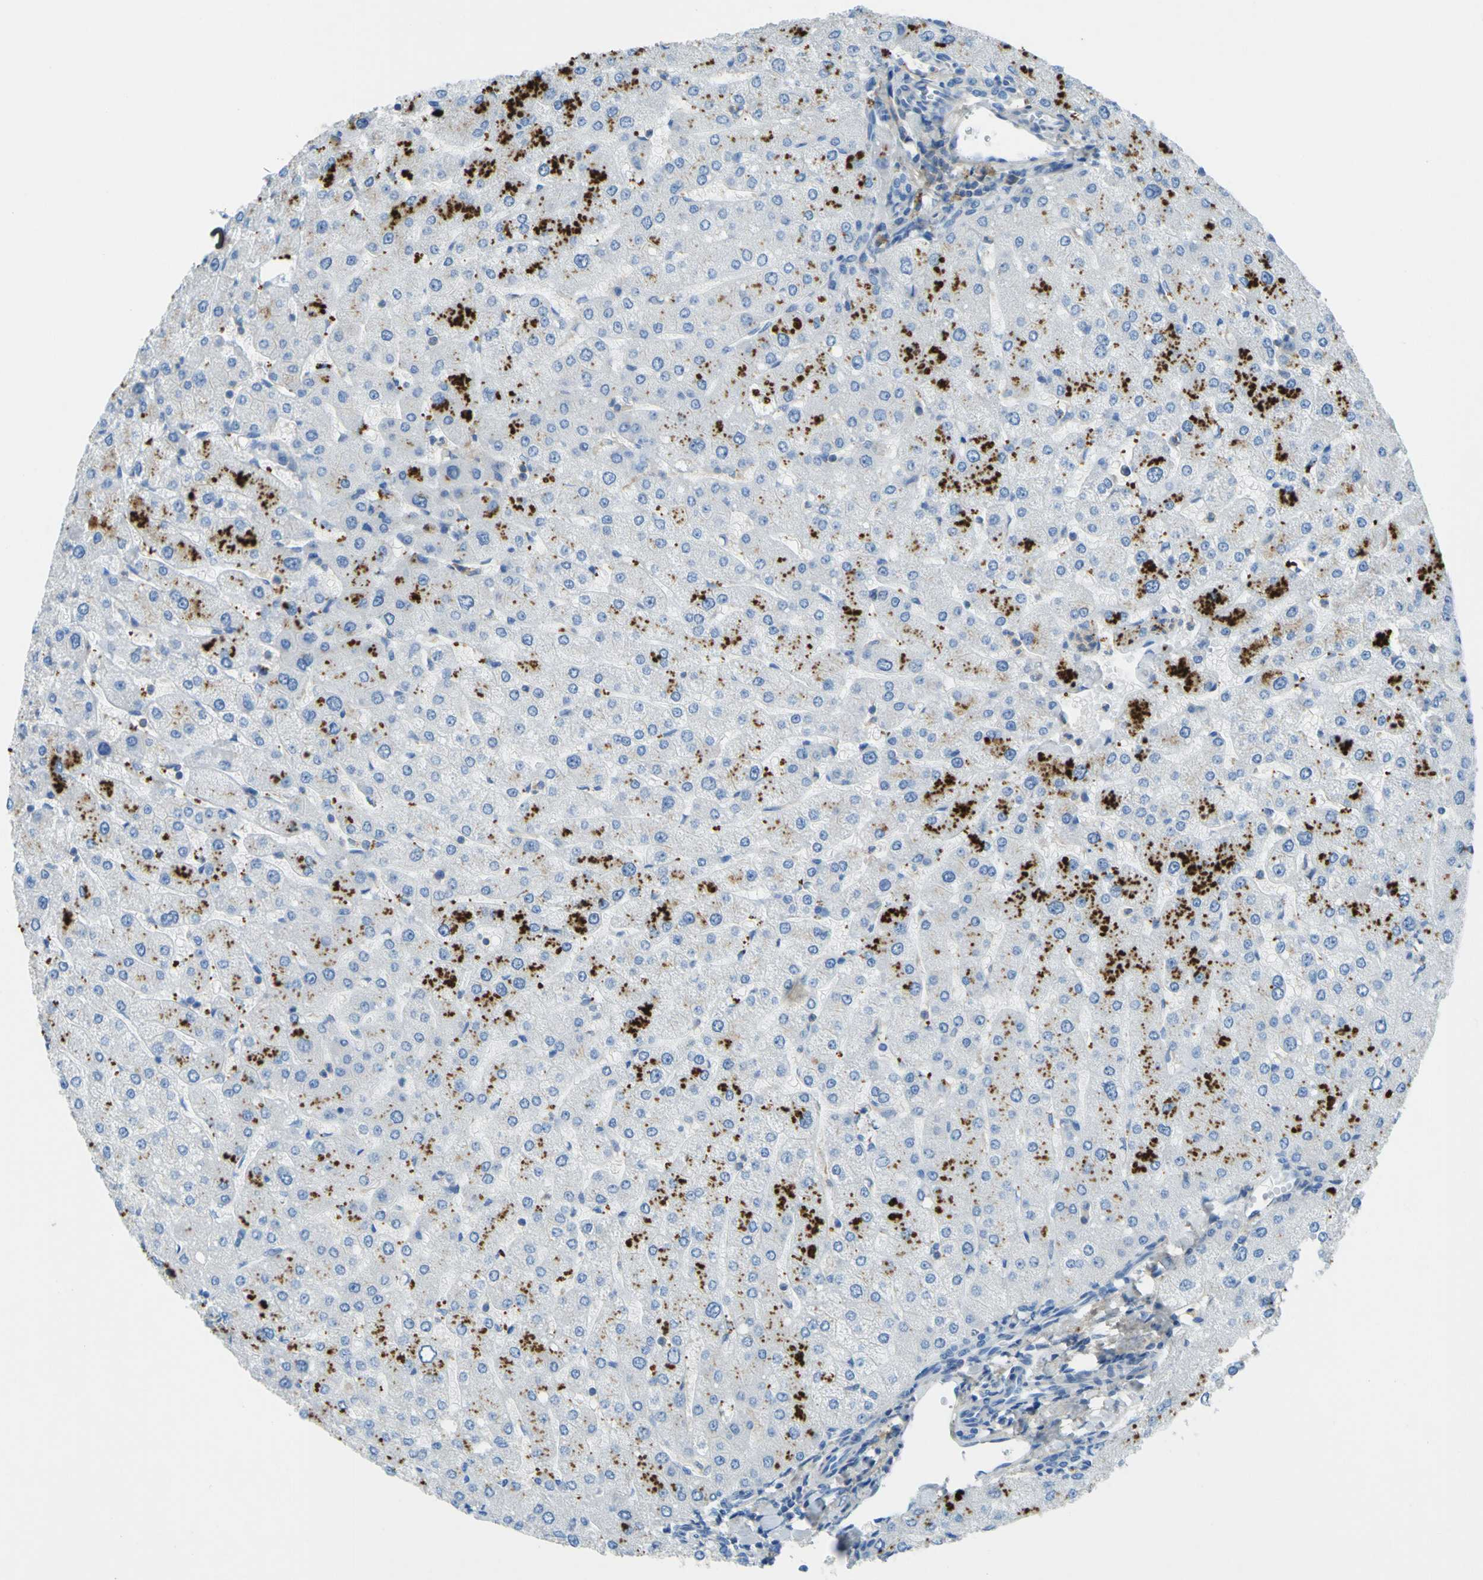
{"staining": {"intensity": "negative", "quantity": "none", "location": "none"}, "tissue": "liver", "cell_type": "Cholangiocytes", "image_type": "normal", "snomed": [{"axis": "morphology", "description": "Normal tissue, NOS"}, {"axis": "topography", "description": "Liver"}], "caption": "Immunohistochemistry of normal liver displays no positivity in cholangiocytes.", "gene": "OGN", "patient": {"sex": "male", "age": 55}}